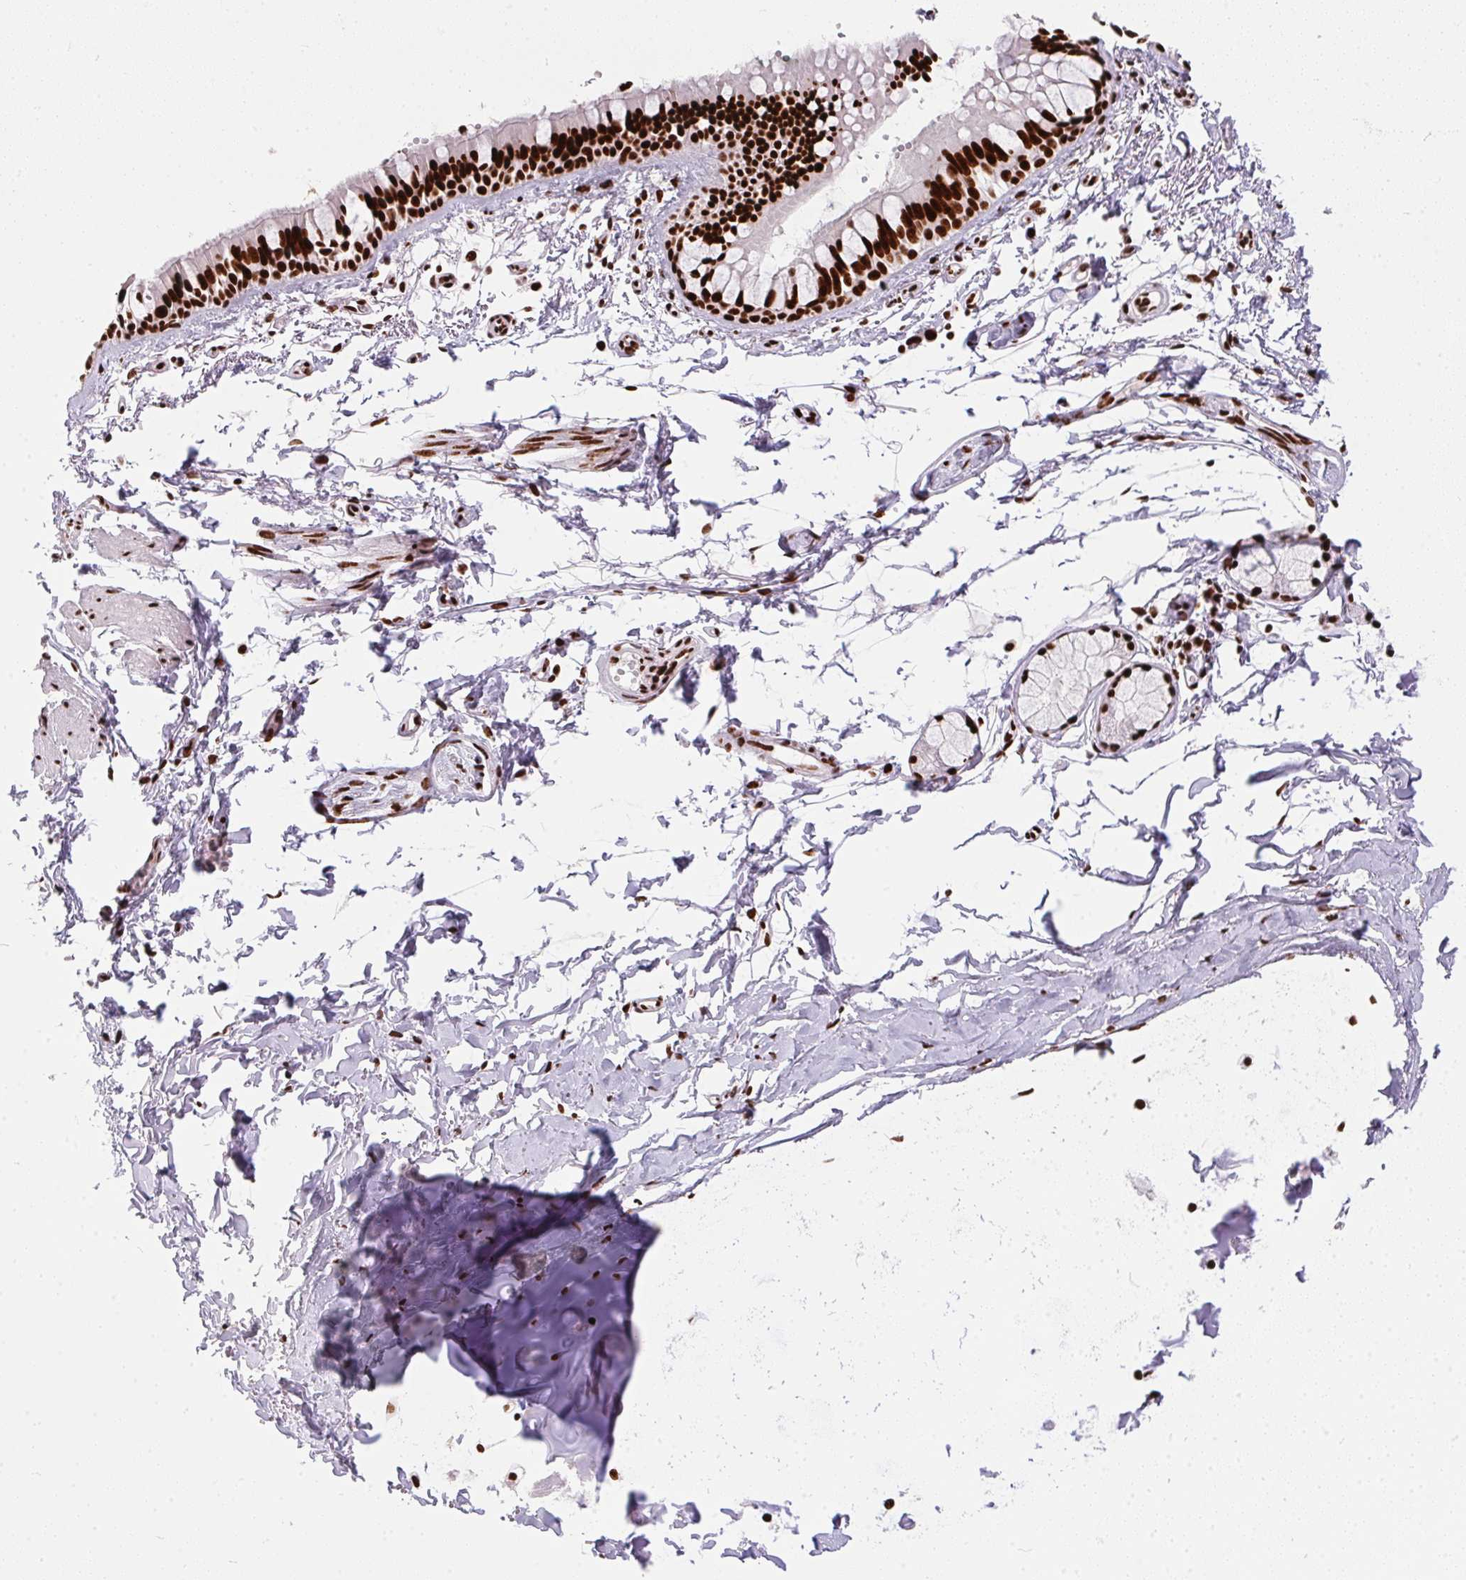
{"staining": {"intensity": "strong", "quantity": ">75%", "location": "nuclear"}, "tissue": "bronchus", "cell_type": "Respiratory epithelial cells", "image_type": "normal", "snomed": [{"axis": "morphology", "description": "Normal tissue, NOS"}, {"axis": "topography", "description": "Bronchus"}], "caption": "Immunohistochemistry (IHC) of normal bronchus reveals high levels of strong nuclear staining in approximately >75% of respiratory epithelial cells. The staining is performed using DAB brown chromogen to label protein expression. The nuclei are counter-stained blue using hematoxylin.", "gene": "PAGE3", "patient": {"sex": "female", "age": 59}}